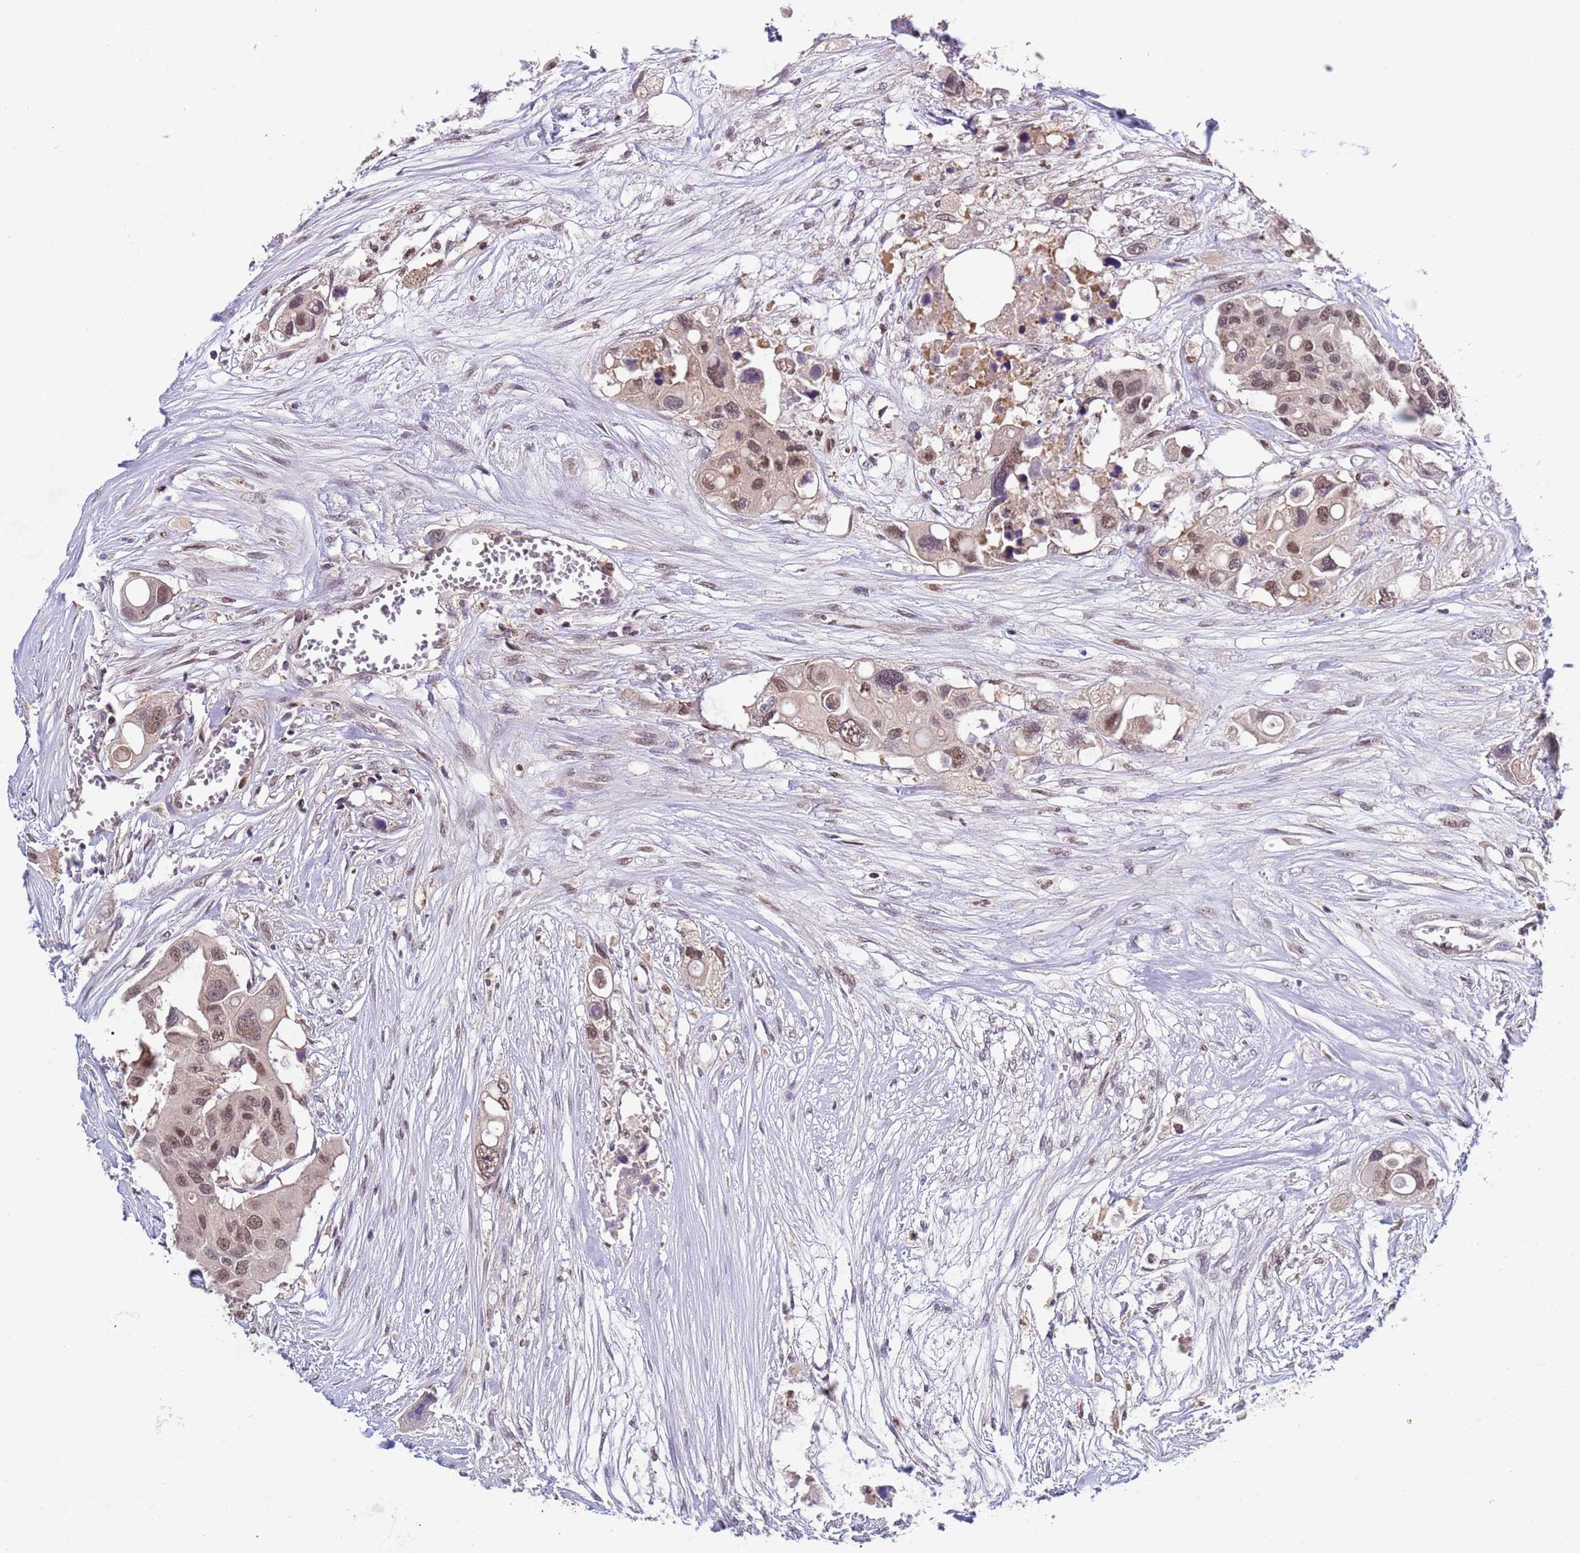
{"staining": {"intensity": "moderate", "quantity": ">75%", "location": "nuclear"}, "tissue": "colorectal cancer", "cell_type": "Tumor cells", "image_type": "cancer", "snomed": [{"axis": "morphology", "description": "Adenocarcinoma, NOS"}, {"axis": "topography", "description": "Colon"}], "caption": "High-magnification brightfield microscopy of colorectal cancer (adenocarcinoma) stained with DAB (brown) and counterstained with hematoxylin (blue). tumor cells exhibit moderate nuclear positivity is identified in about>75% of cells. The protein is shown in brown color, while the nuclei are stained blue.", "gene": "CD53", "patient": {"sex": "male", "age": 77}}